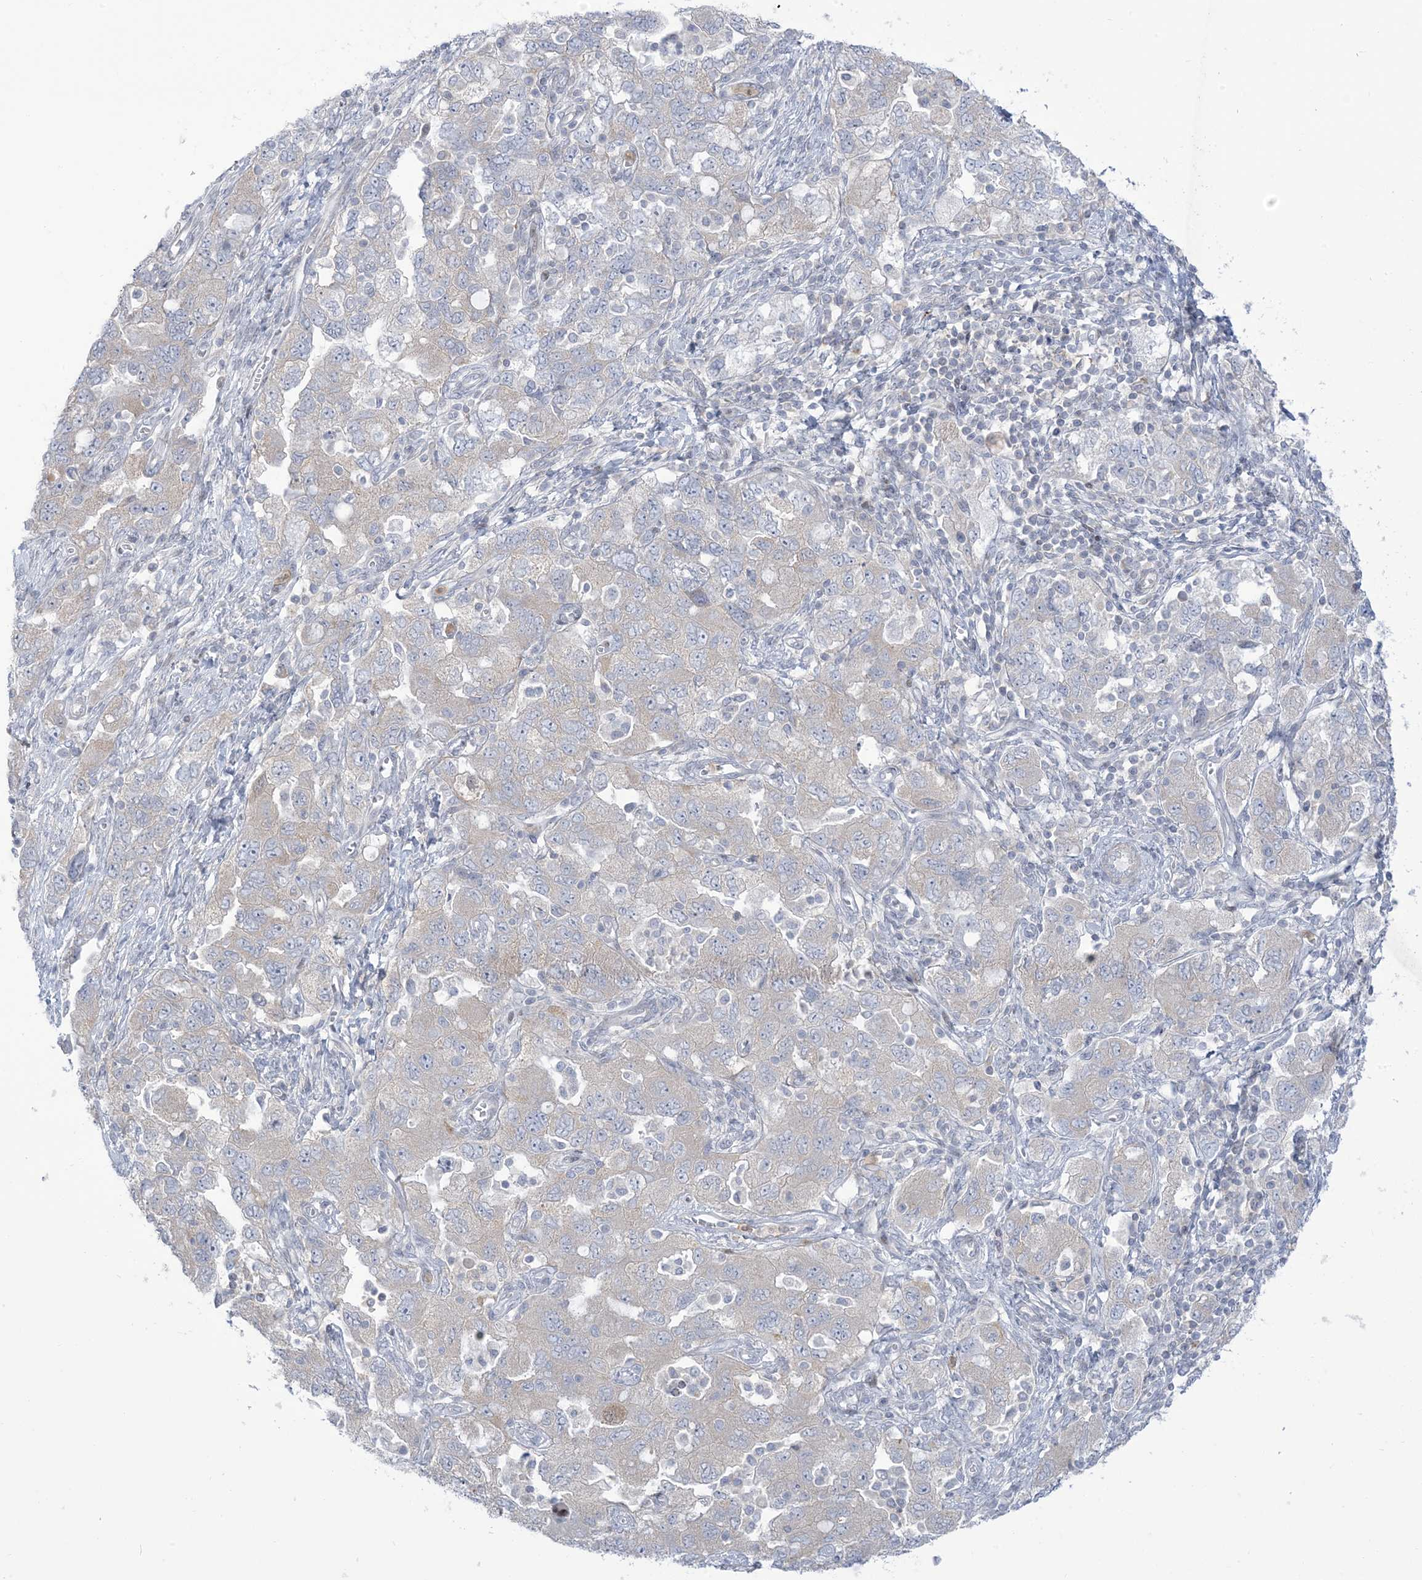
{"staining": {"intensity": "negative", "quantity": "none", "location": "none"}, "tissue": "ovarian cancer", "cell_type": "Tumor cells", "image_type": "cancer", "snomed": [{"axis": "morphology", "description": "Carcinoma, NOS"}, {"axis": "morphology", "description": "Cystadenocarcinoma, serous, NOS"}, {"axis": "topography", "description": "Ovary"}], "caption": "Immunohistochemistry (IHC) of human ovarian cancer (serous cystadenocarcinoma) shows no expression in tumor cells.", "gene": "AFTPH", "patient": {"sex": "female", "age": 69}}